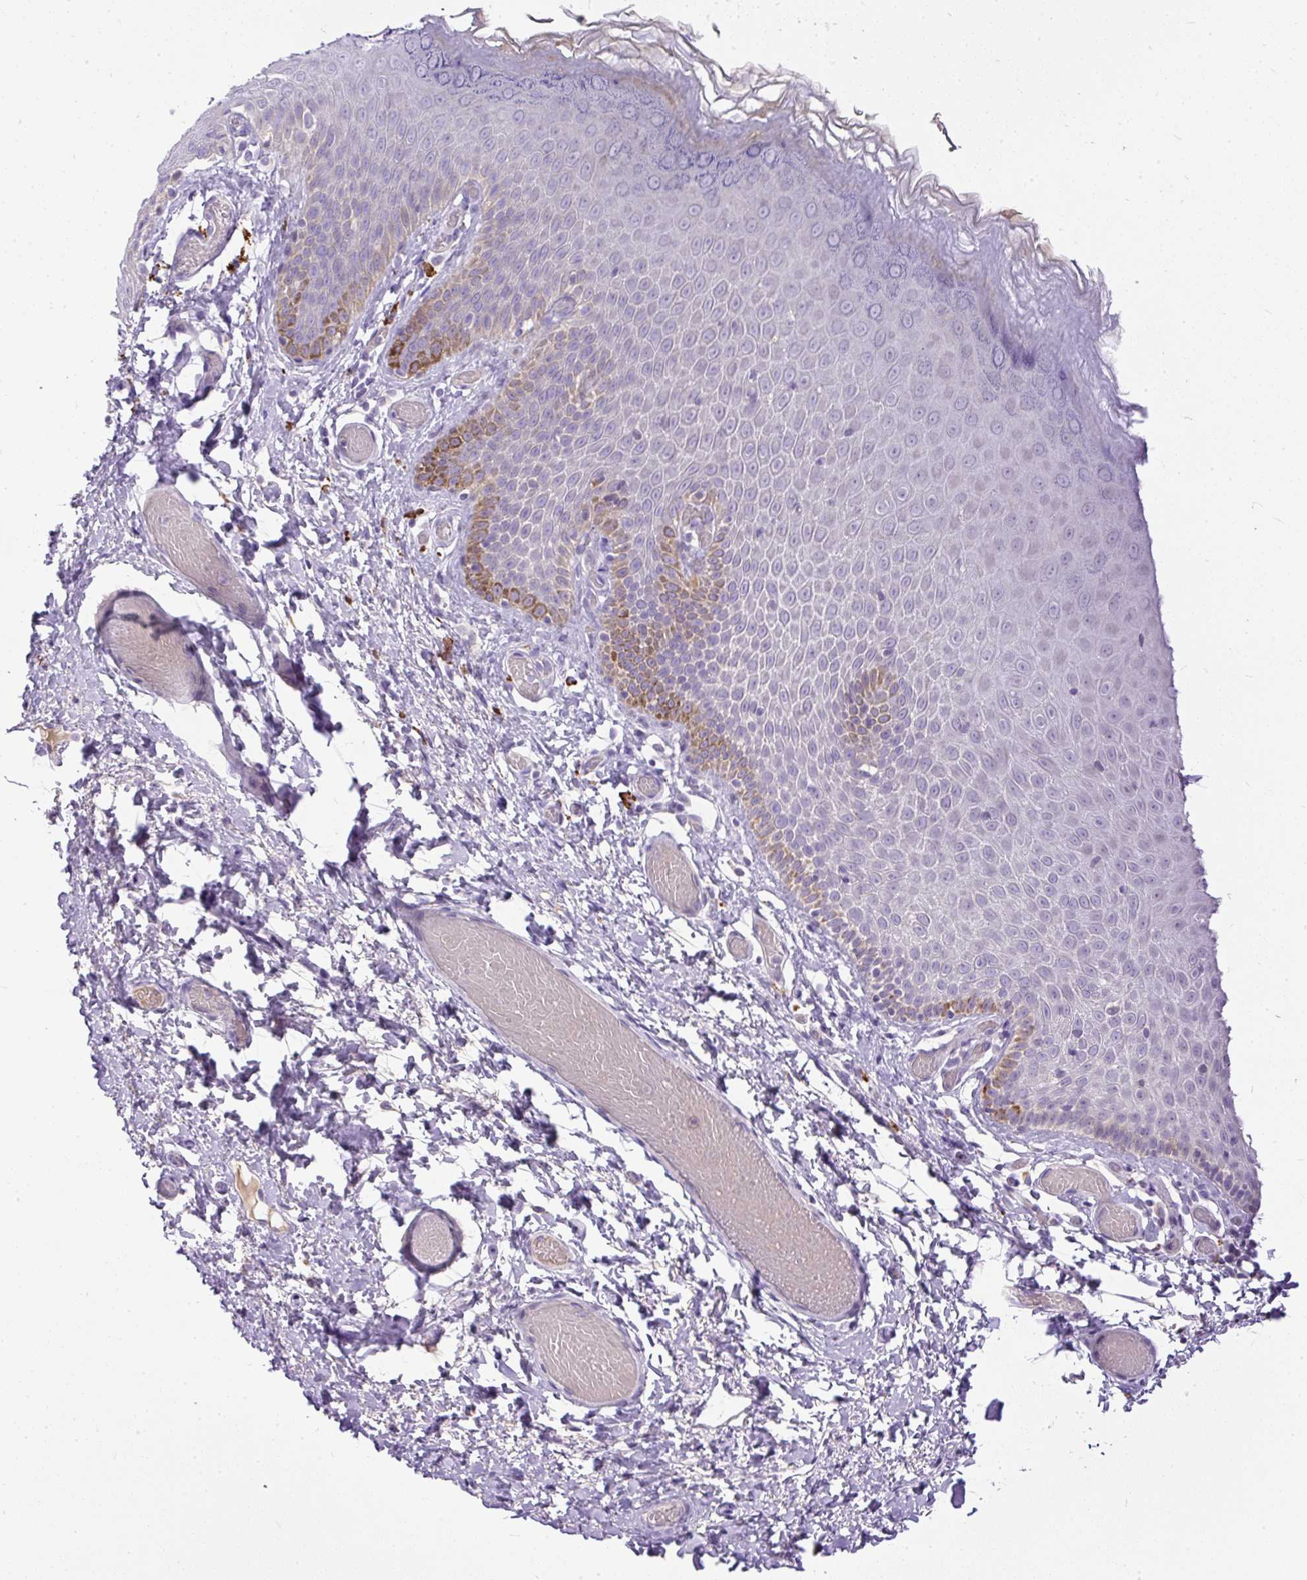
{"staining": {"intensity": "moderate", "quantity": "<25%", "location": "cytoplasmic/membranous"}, "tissue": "skin", "cell_type": "Epidermal cells", "image_type": "normal", "snomed": [{"axis": "morphology", "description": "Normal tissue, NOS"}, {"axis": "topography", "description": "Anal"}], "caption": "Skin was stained to show a protein in brown. There is low levels of moderate cytoplasmic/membranous staining in approximately <25% of epidermal cells. (Stains: DAB in brown, nuclei in blue, Microscopy: brightfield microscopy at high magnification).", "gene": "KRTAP20", "patient": {"sex": "female", "age": 40}}